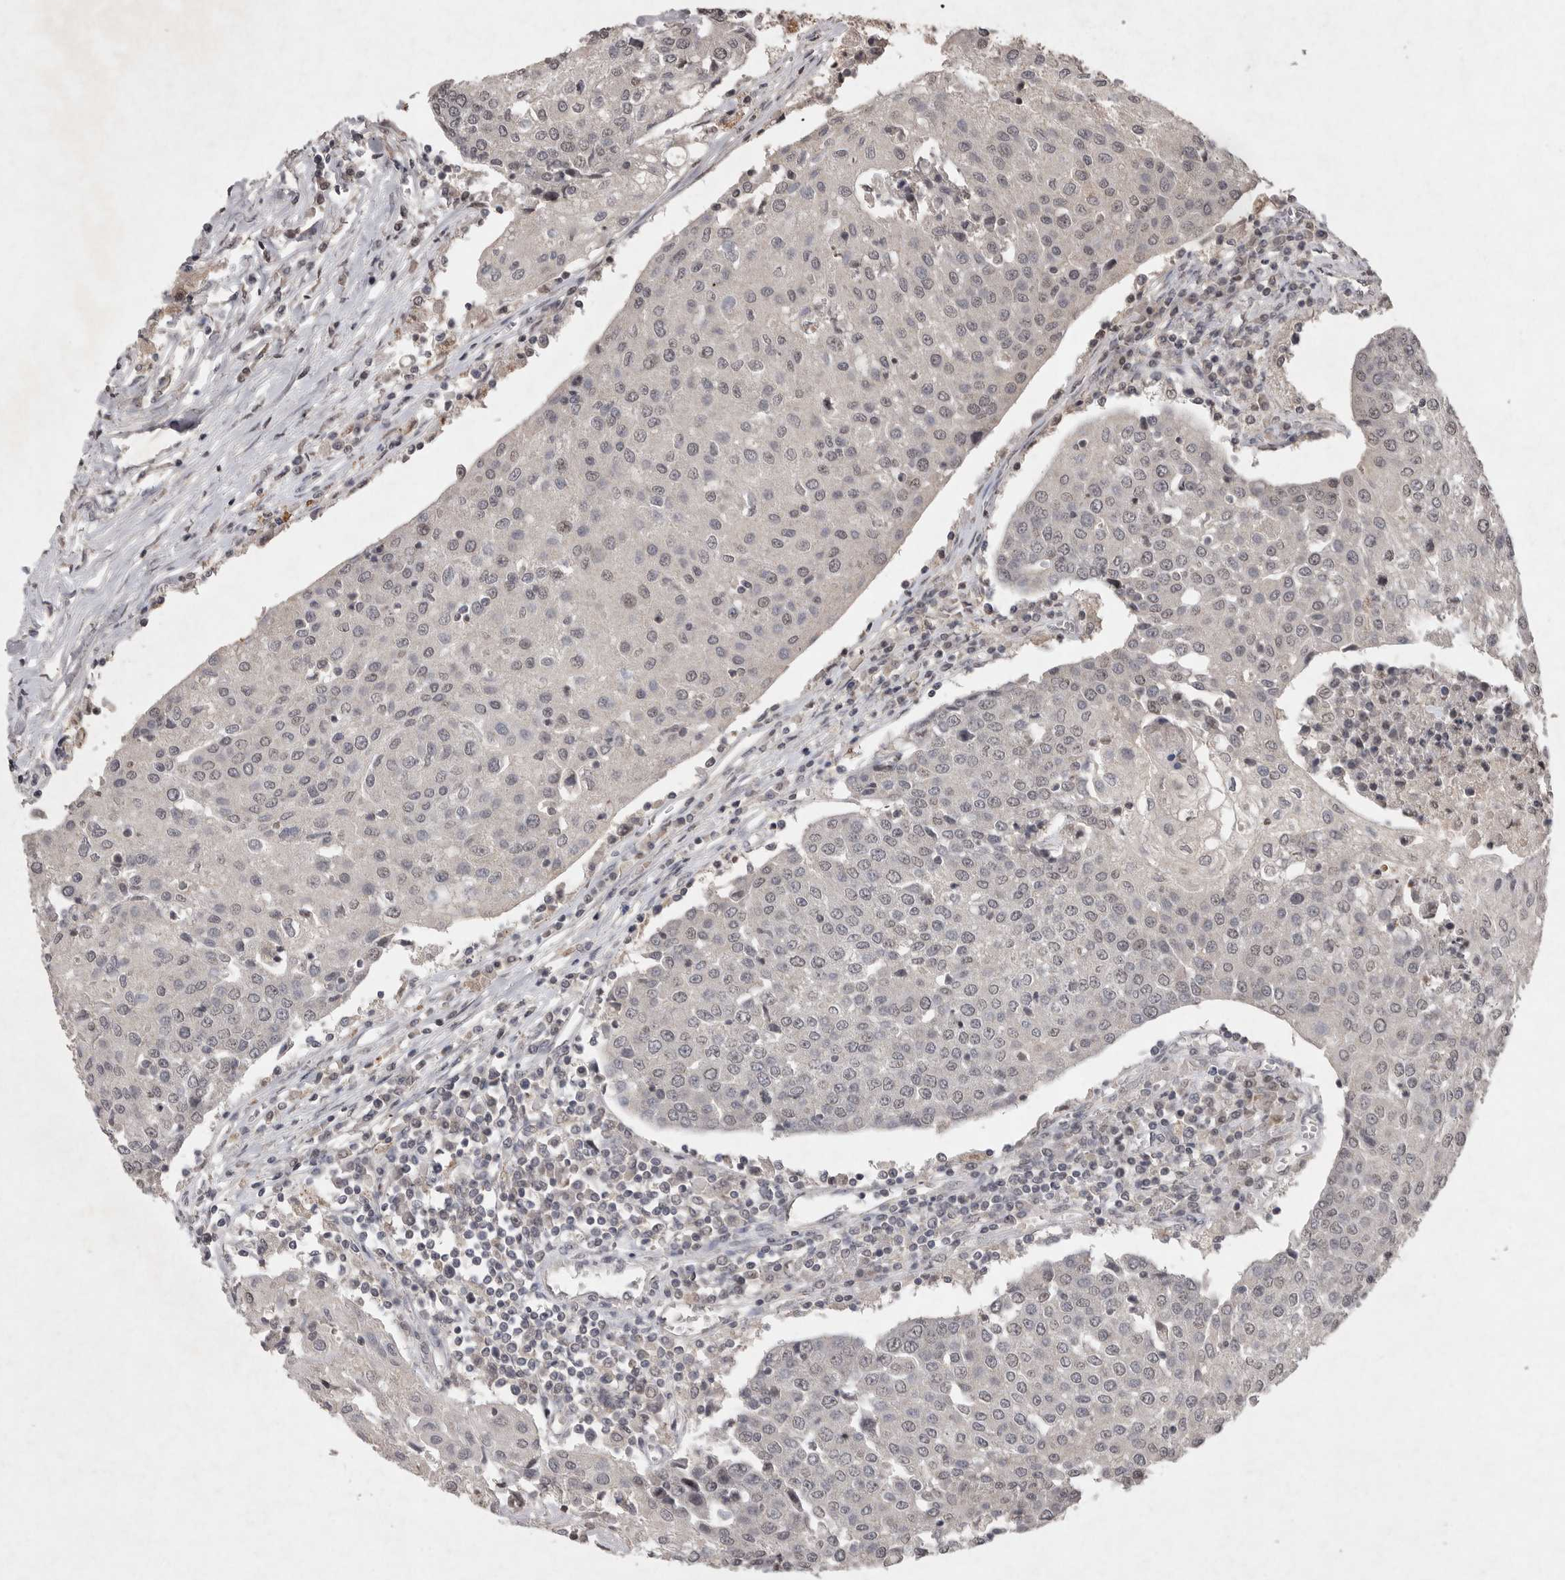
{"staining": {"intensity": "negative", "quantity": "none", "location": "none"}, "tissue": "urothelial cancer", "cell_type": "Tumor cells", "image_type": "cancer", "snomed": [{"axis": "morphology", "description": "Urothelial carcinoma, High grade"}, {"axis": "topography", "description": "Urinary bladder"}], "caption": "DAB (3,3'-diaminobenzidine) immunohistochemical staining of urothelial cancer demonstrates no significant positivity in tumor cells.", "gene": "APLNR", "patient": {"sex": "female", "age": 85}}